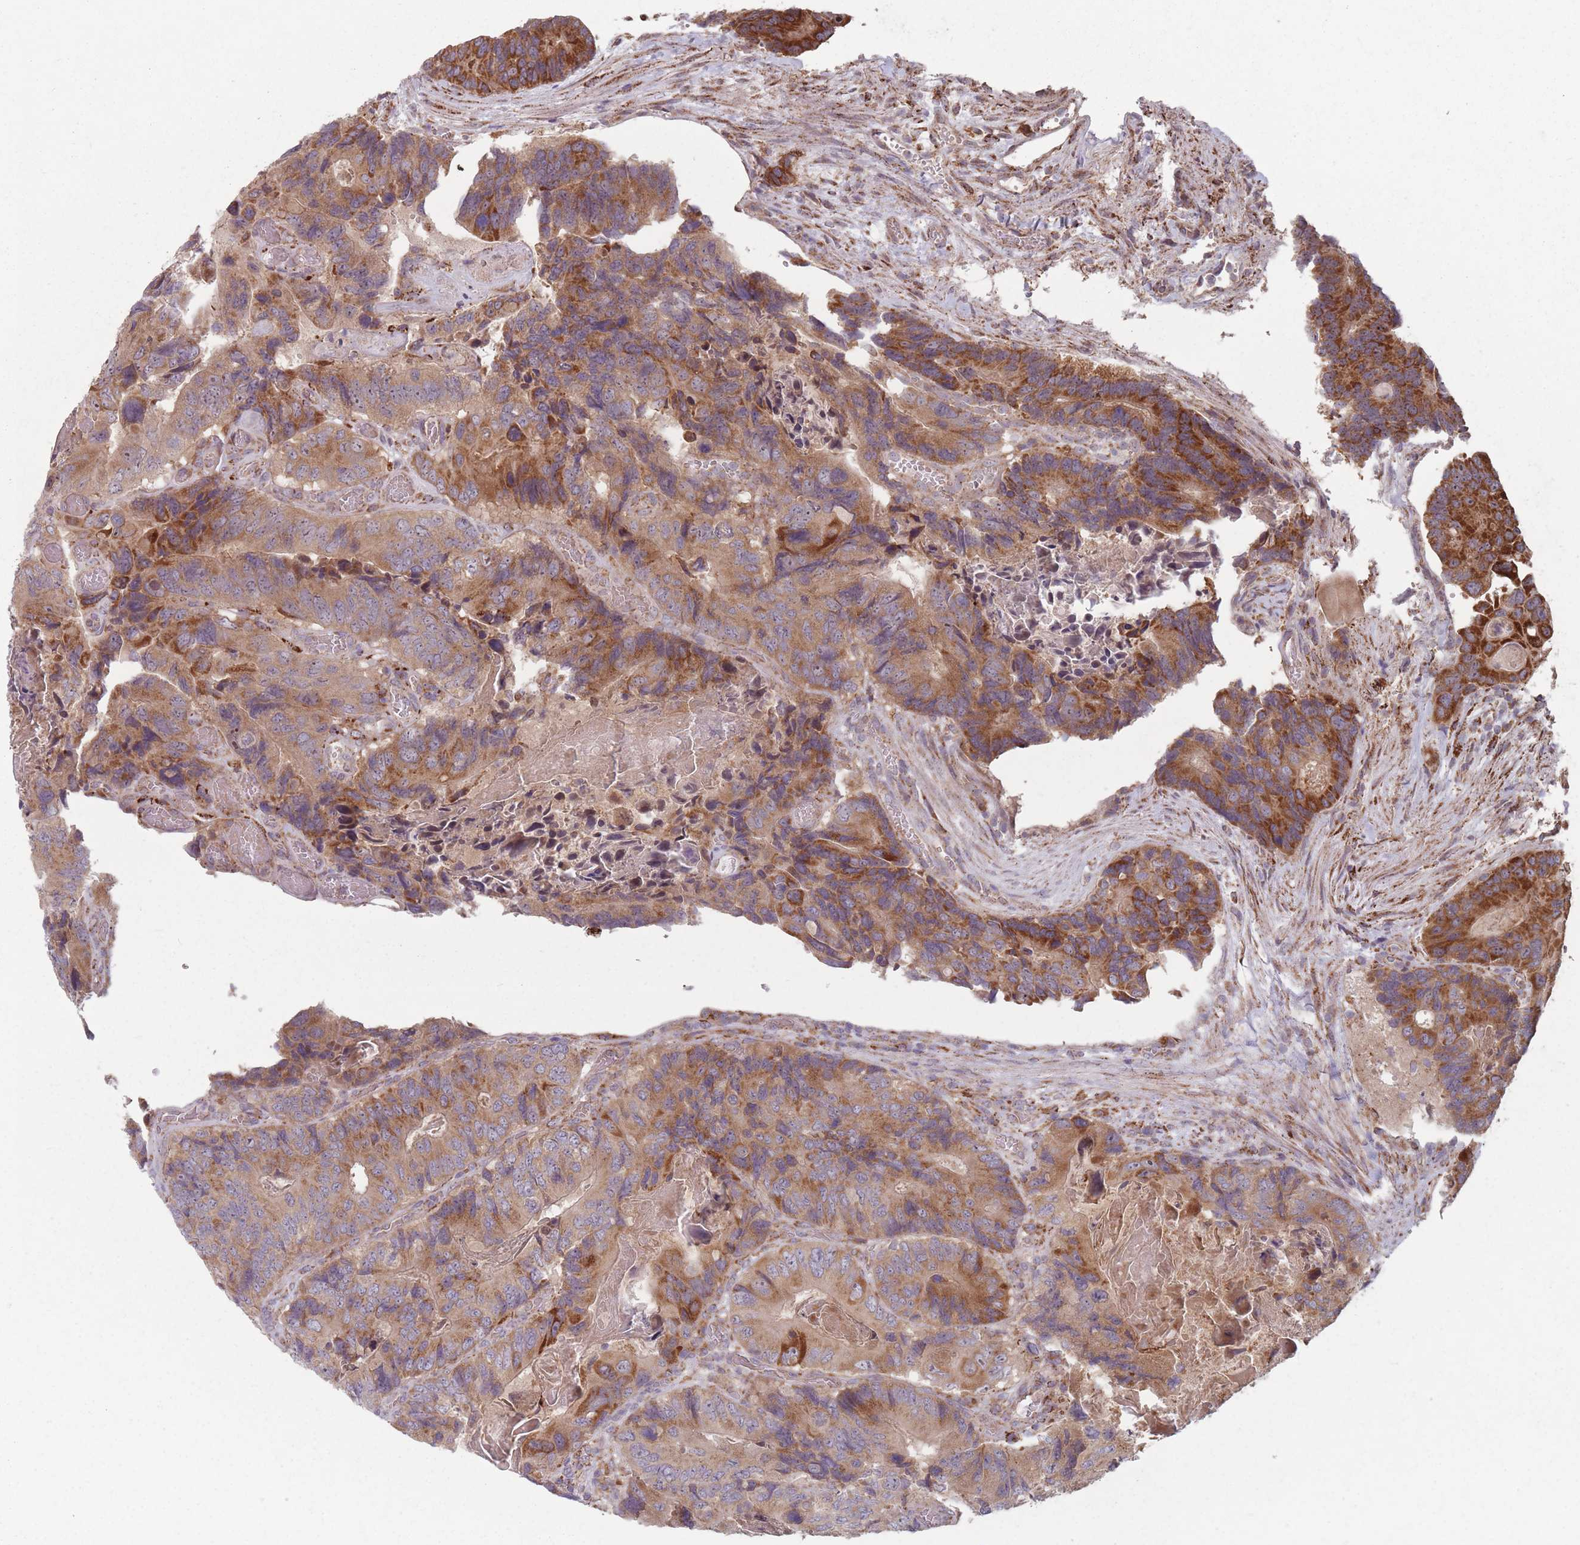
{"staining": {"intensity": "moderate", "quantity": ">75%", "location": "cytoplasmic/membranous"}, "tissue": "colorectal cancer", "cell_type": "Tumor cells", "image_type": "cancer", "snomed": [{"axis": "morphology", "description": "Adenocarcinoma, NOS"}, {"axis": "topography", "description": "Colon"}], "caption": "Brown immunohistochemical staining in colorectal adenocarcinoma displays moderate cytoplasmic/membranous positivity in approximately >75% of tumor cells.", "gene": "OR10Q1", "patient": {"sex": "male", "age": 84}}